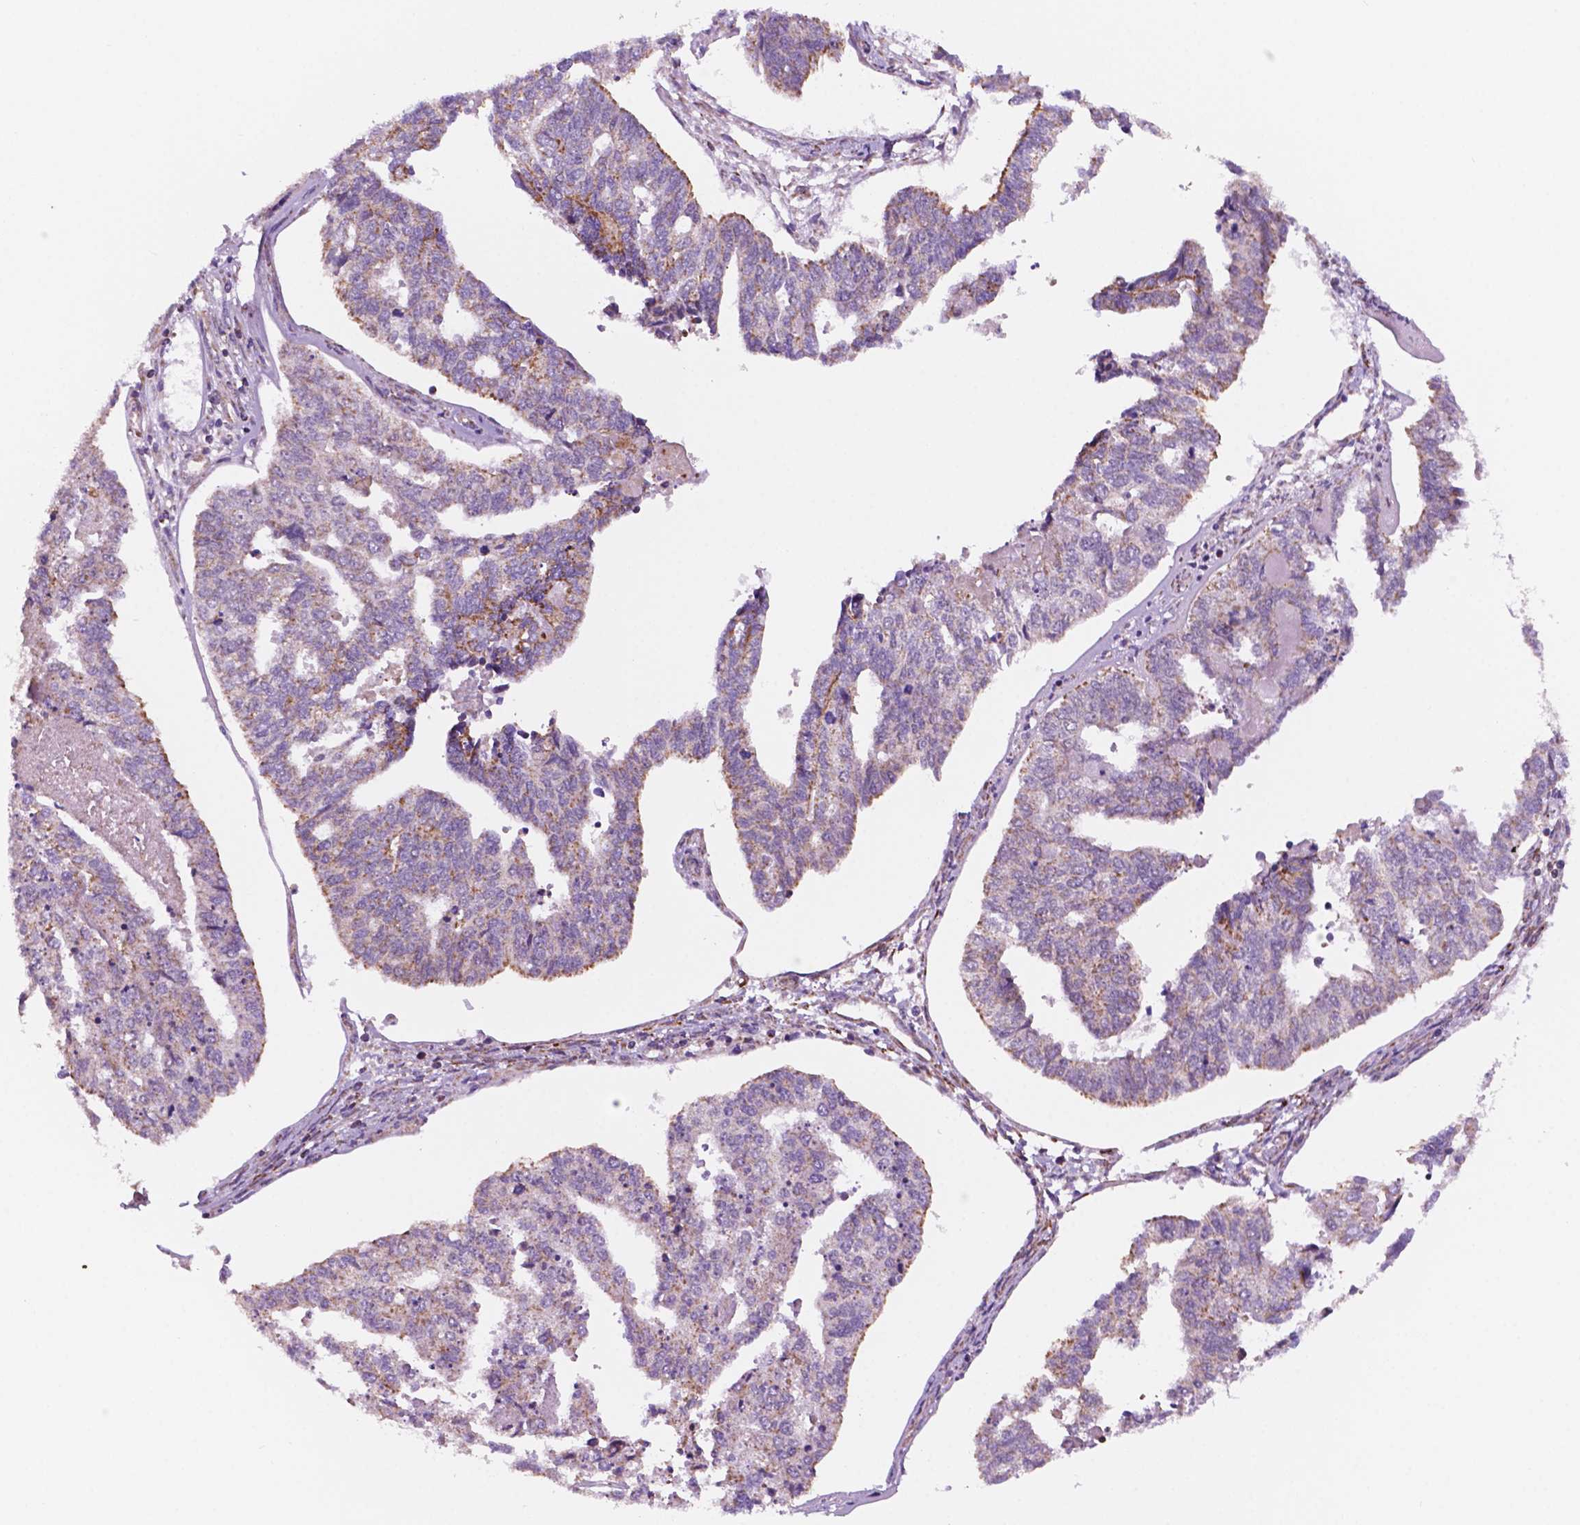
{"staining": {"intensity": "moderate", "quantity": "25%-75%", "location": "cytoplasmic/membranous"}, "tissue": "endometrial cancer", "cell_type": "Tumor cells", "image_type": "cancer", "snomed": [{"axis": "morphology", "description": "Adenocarcinoma, NOS"}, {"axis": "topography", "description": "Endometrium"}], "caption": "A medium amount of moderate cytoplasmic/membranous expression is appreciated in approximately 25%-75% of tumor cells in adenocarcinoma (endometrial) tissue.", "gene": "GEMIN4", "patient": {"sex": "female", "age": 73}}